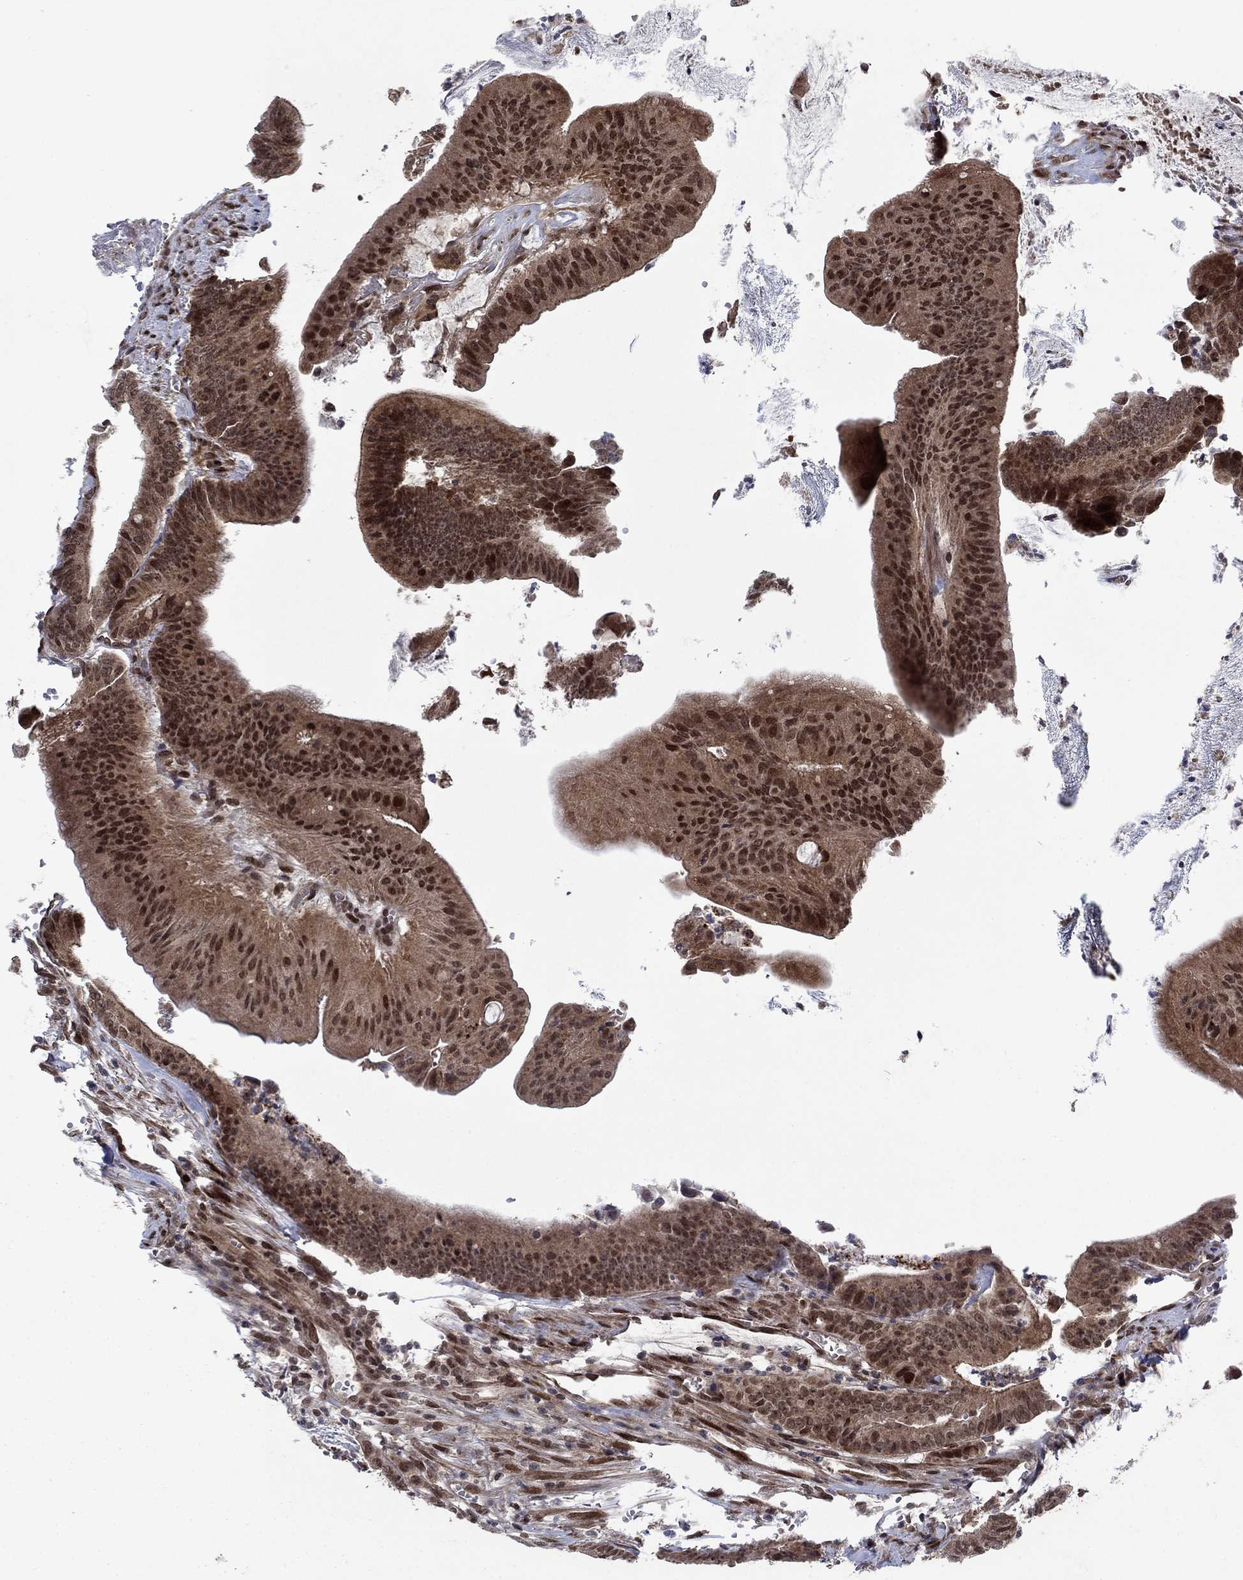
{"staining": {"intensity": "strong", "quantity": "25%-75%", "location": "cytoplasmic/membranous,nuclear"}, "tissue": "colorectal cancer", "cell_type": "Tumor cells", "image_type": "cancer", "snomed": [{"axis": "morphology", "description": "Adenocarcinoma, NOS"}, {"axis": "topography", "description": "Colon"}], "caption": "High-magnification brightfield microscopy of colorectal adenocarcinoma stained with DAB (3,3'-diaminobenzidine) (brown) and counterstained with hematoxylin (blue). tumor cells exhibit strong cytoplasmic/membranous and nuclear staining is present in about25%-75% of cells.", "gene": "PRICKLE4", "patient": {"sex": "female", "age": 69}}